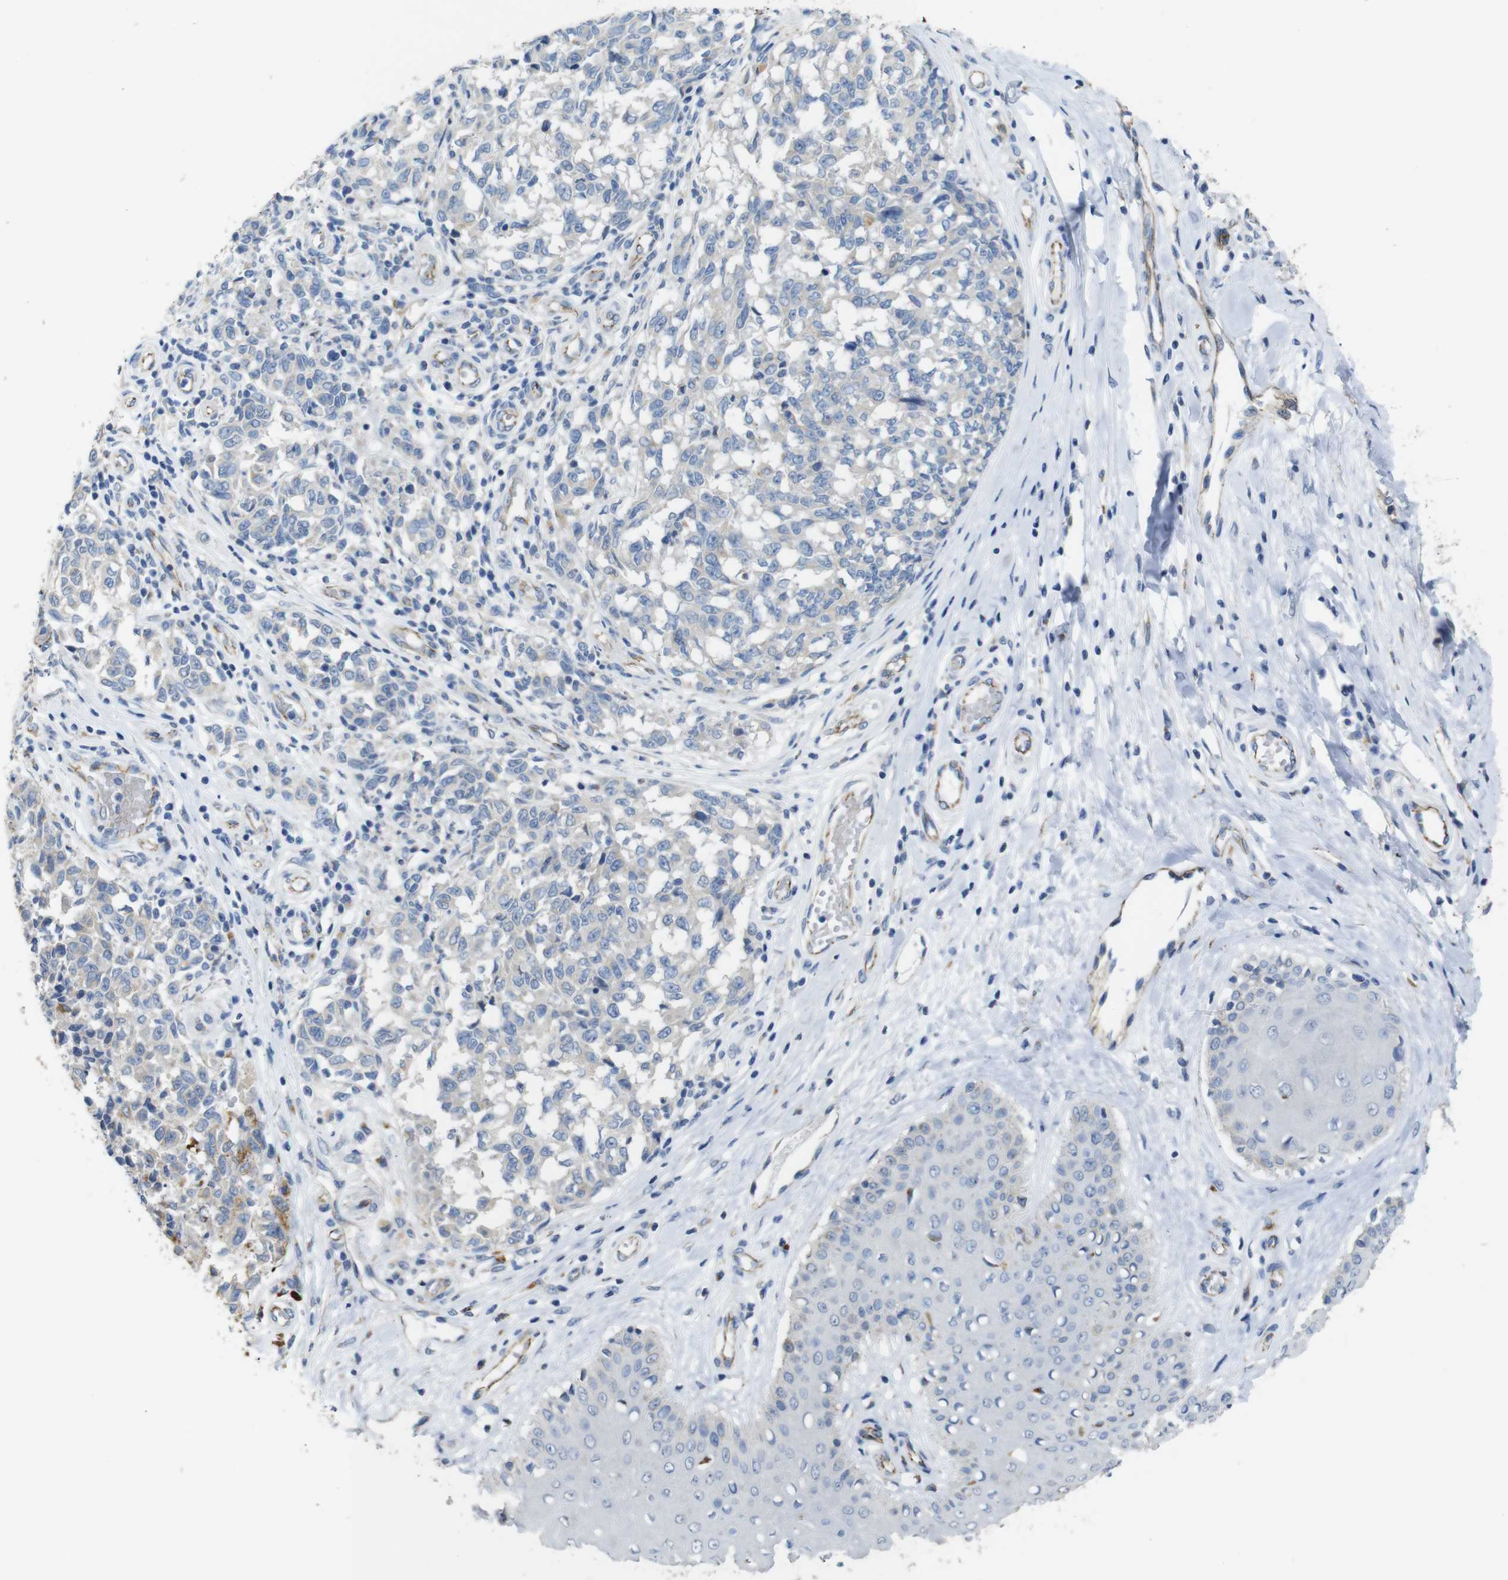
{"staining": {"intensity": "negative", "quantity": "none", "location": "none"}, "tissue": "melanoma", "cell_type": "Tumor cells", "image_type": "cancer", "snomed": [{"axis": "morphology", "description": "Malignant melanoma, NOS"}, {"axis": "topography", "description": "Skin"}], "caption": "Human malignant melanoma stained for a protein using immunohistochemistry (IHC) demonstrates no staining in tumor cells.", "gene": "NHLRC3", "patient": {"sex": "female", "age": 64}}